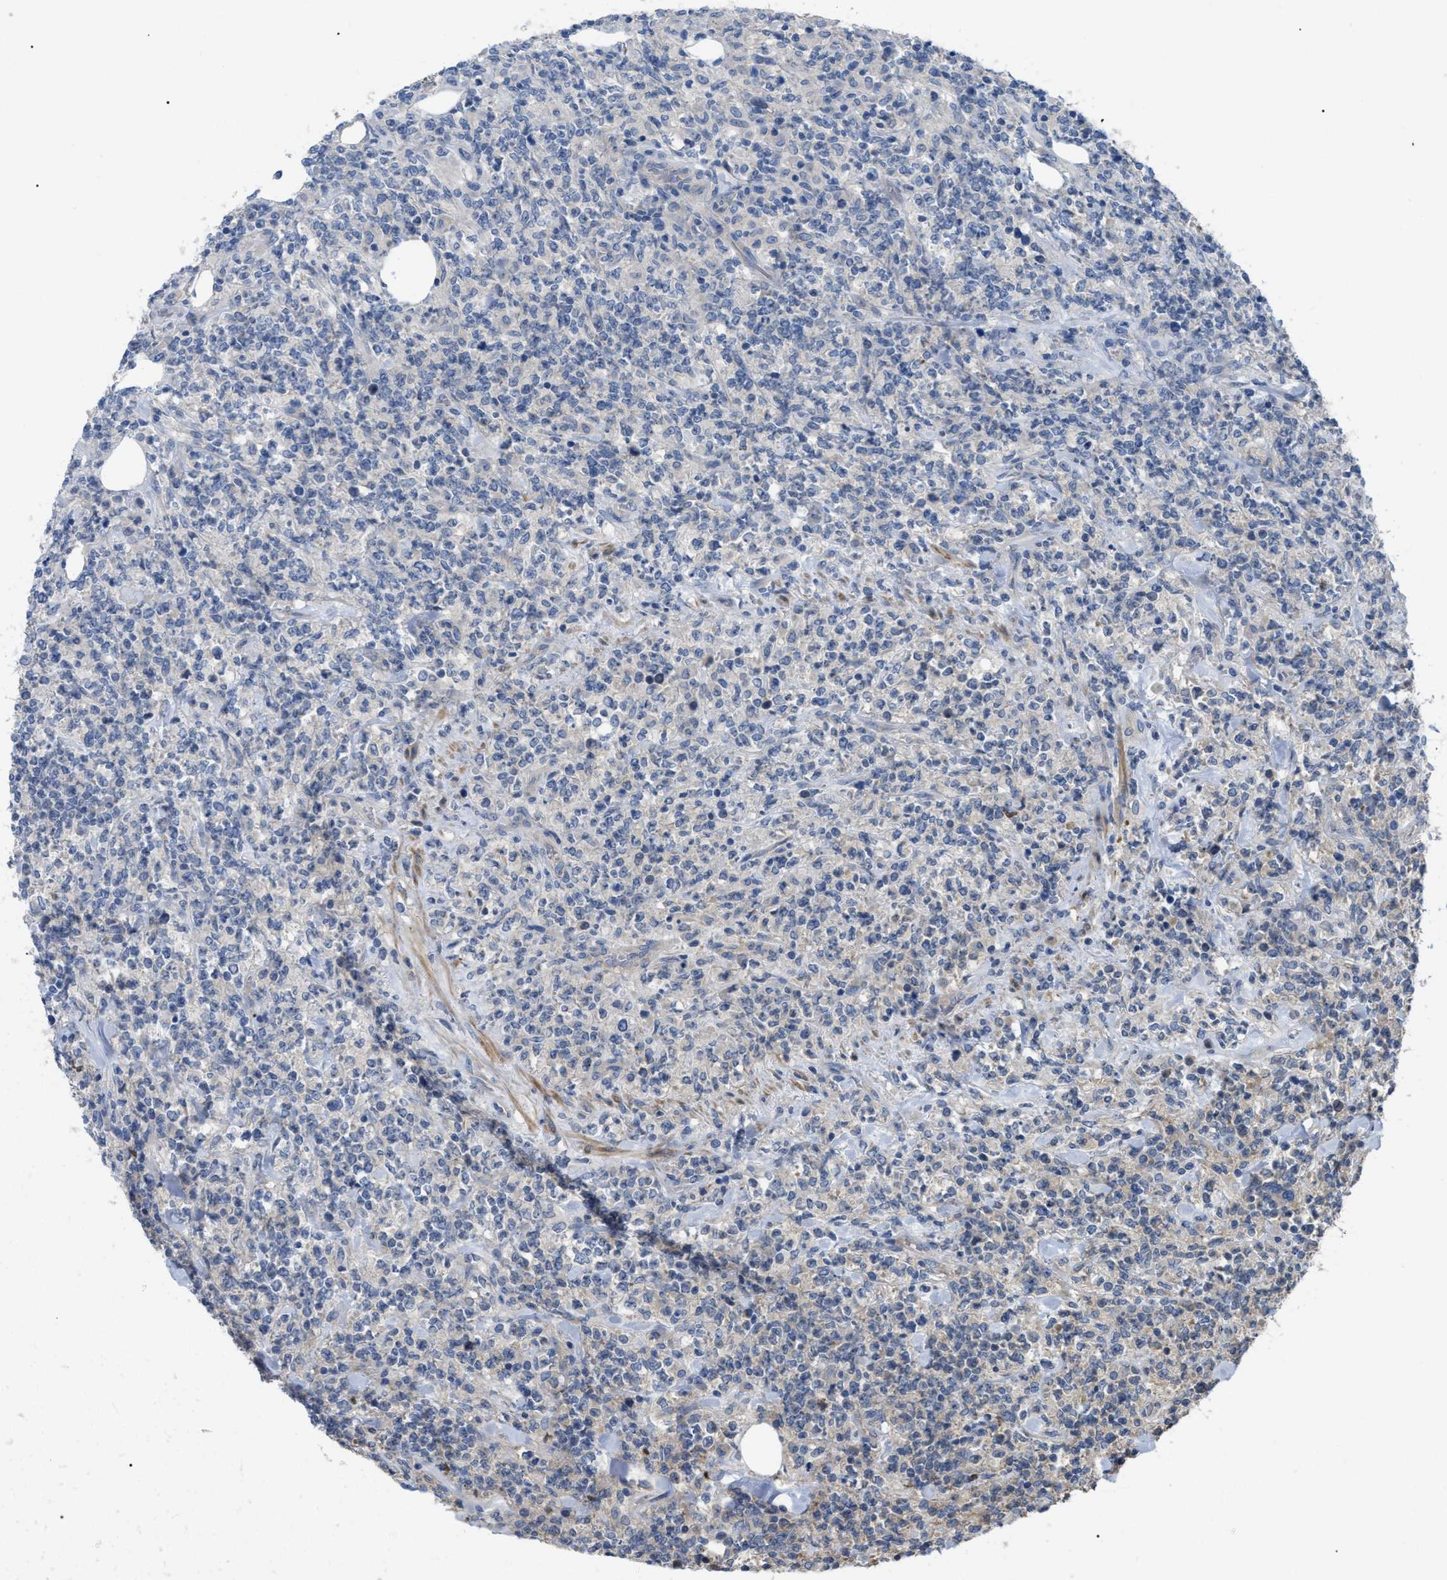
{"staining": {"intensity": "negative", "quantity": "none", "location": "none"}, "tissue": "lymphoma", "cell_type": "Tumor cells", "image_type": "cancer", "snomed": [{"axis": "morphology", "description": "Malignant lymphoma, non-Hodgkin's type, High grade"}, {"axis": "topography", "description": "Soft tissue"}], "caption": "Immunohistochemistry (IHC) photomicrograph of neoplastic tissue: high-grade malignant lymphoma, non-Hodgkin's type stained with DAB (3,3'-diaminobenzidine) demonstrates no significant protein staining in tumor cells.", "gene": "DHX58", "patient": {"sex": "male", "age": 18}}